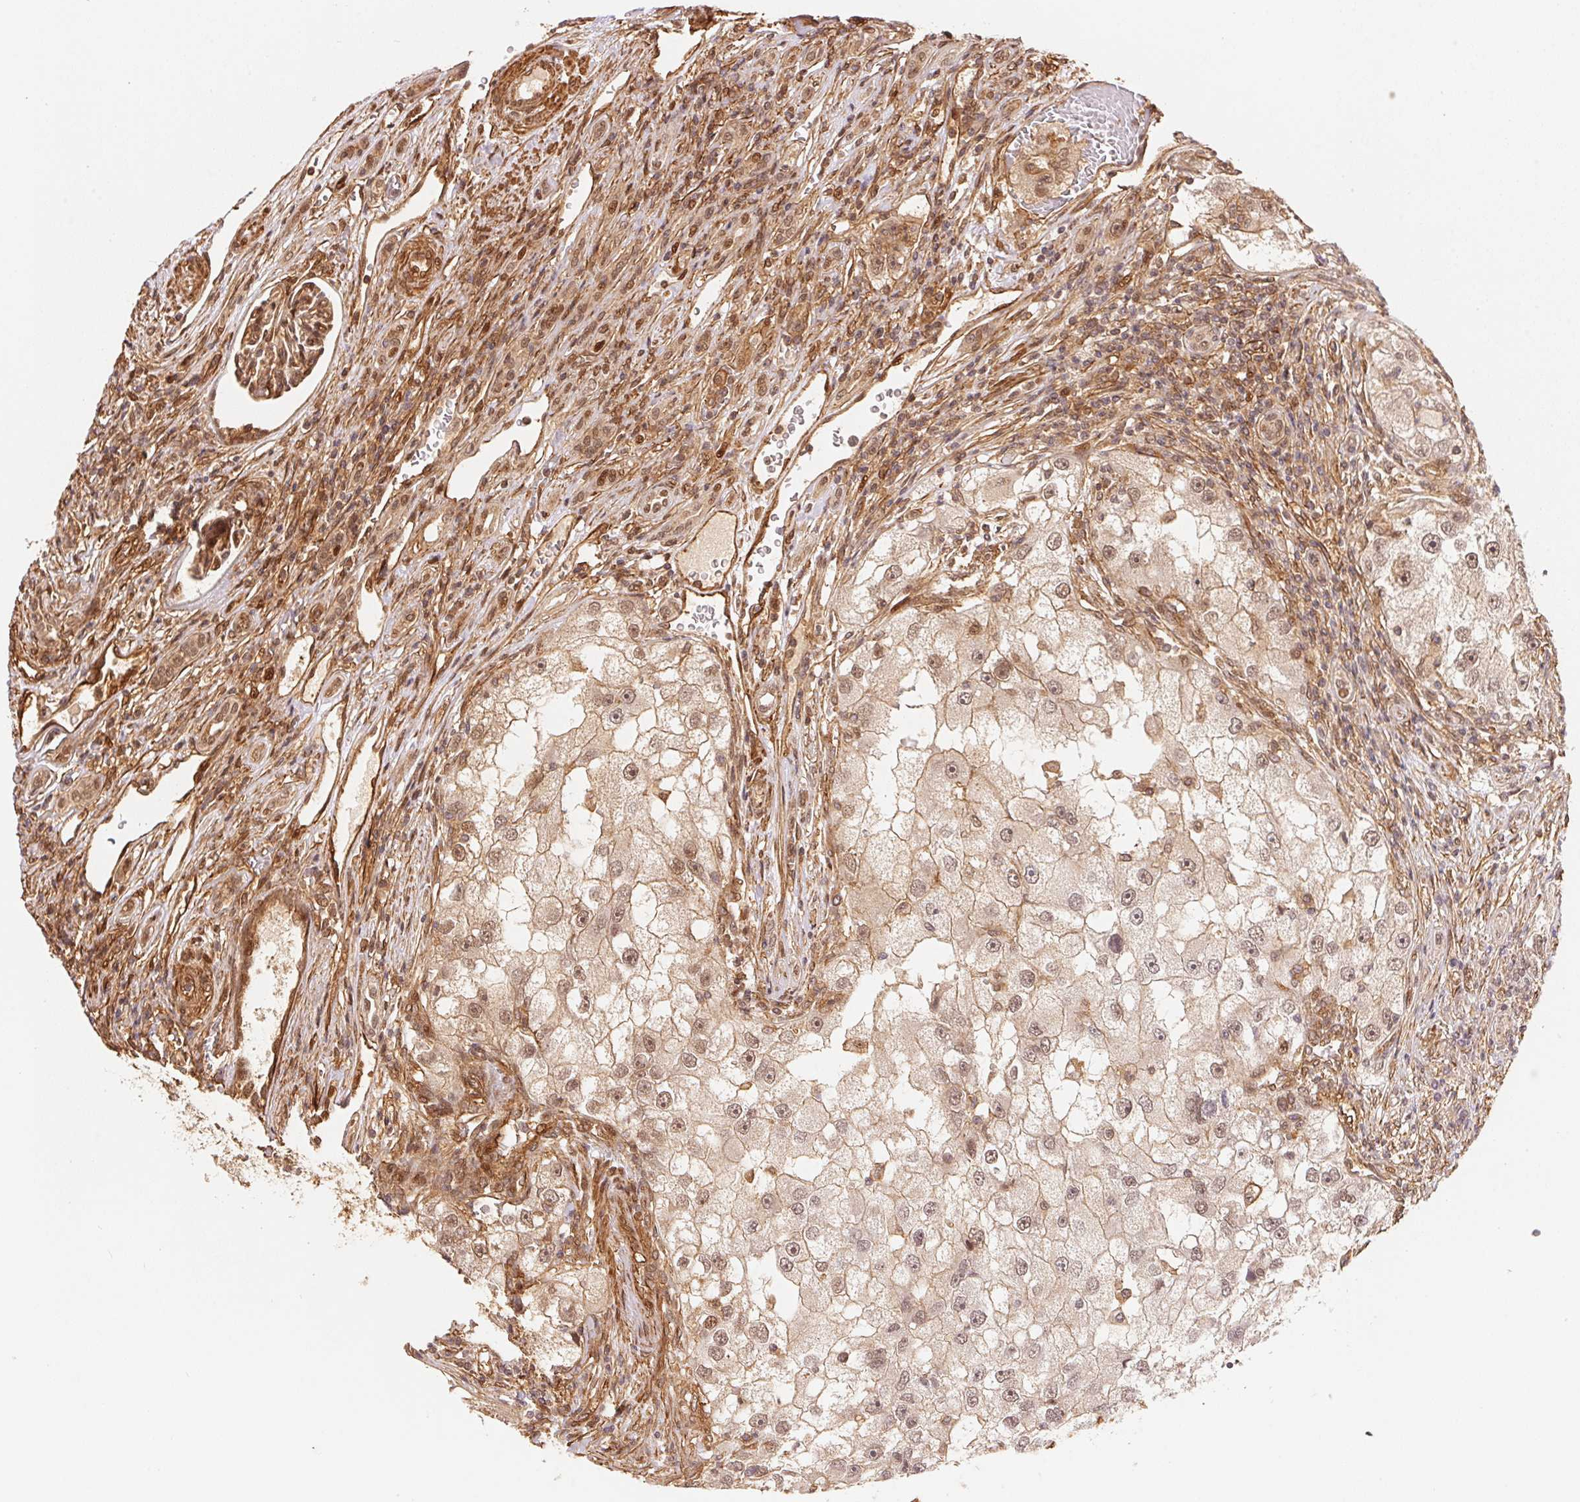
{"staining": {"intensity": "moderate", "quantity": "25%-75%", "location": "nuclear"}, "tissue": "renal cancer", "cell_type": "Tumor cells", "image_type": "cancer", "snomed": [{"axis": "morphology", "description": "Adenocarcinoma, NOS"}, {"axis": "topography", "description": "Kidney"}], "caption": "Tumor cells display medium levels of moderate nuclear positivity in about 25%-75% of cells in renal adenocarcinoma.", "gene": "TNIP2", "patient": {"sex": "male", "age": 63}}